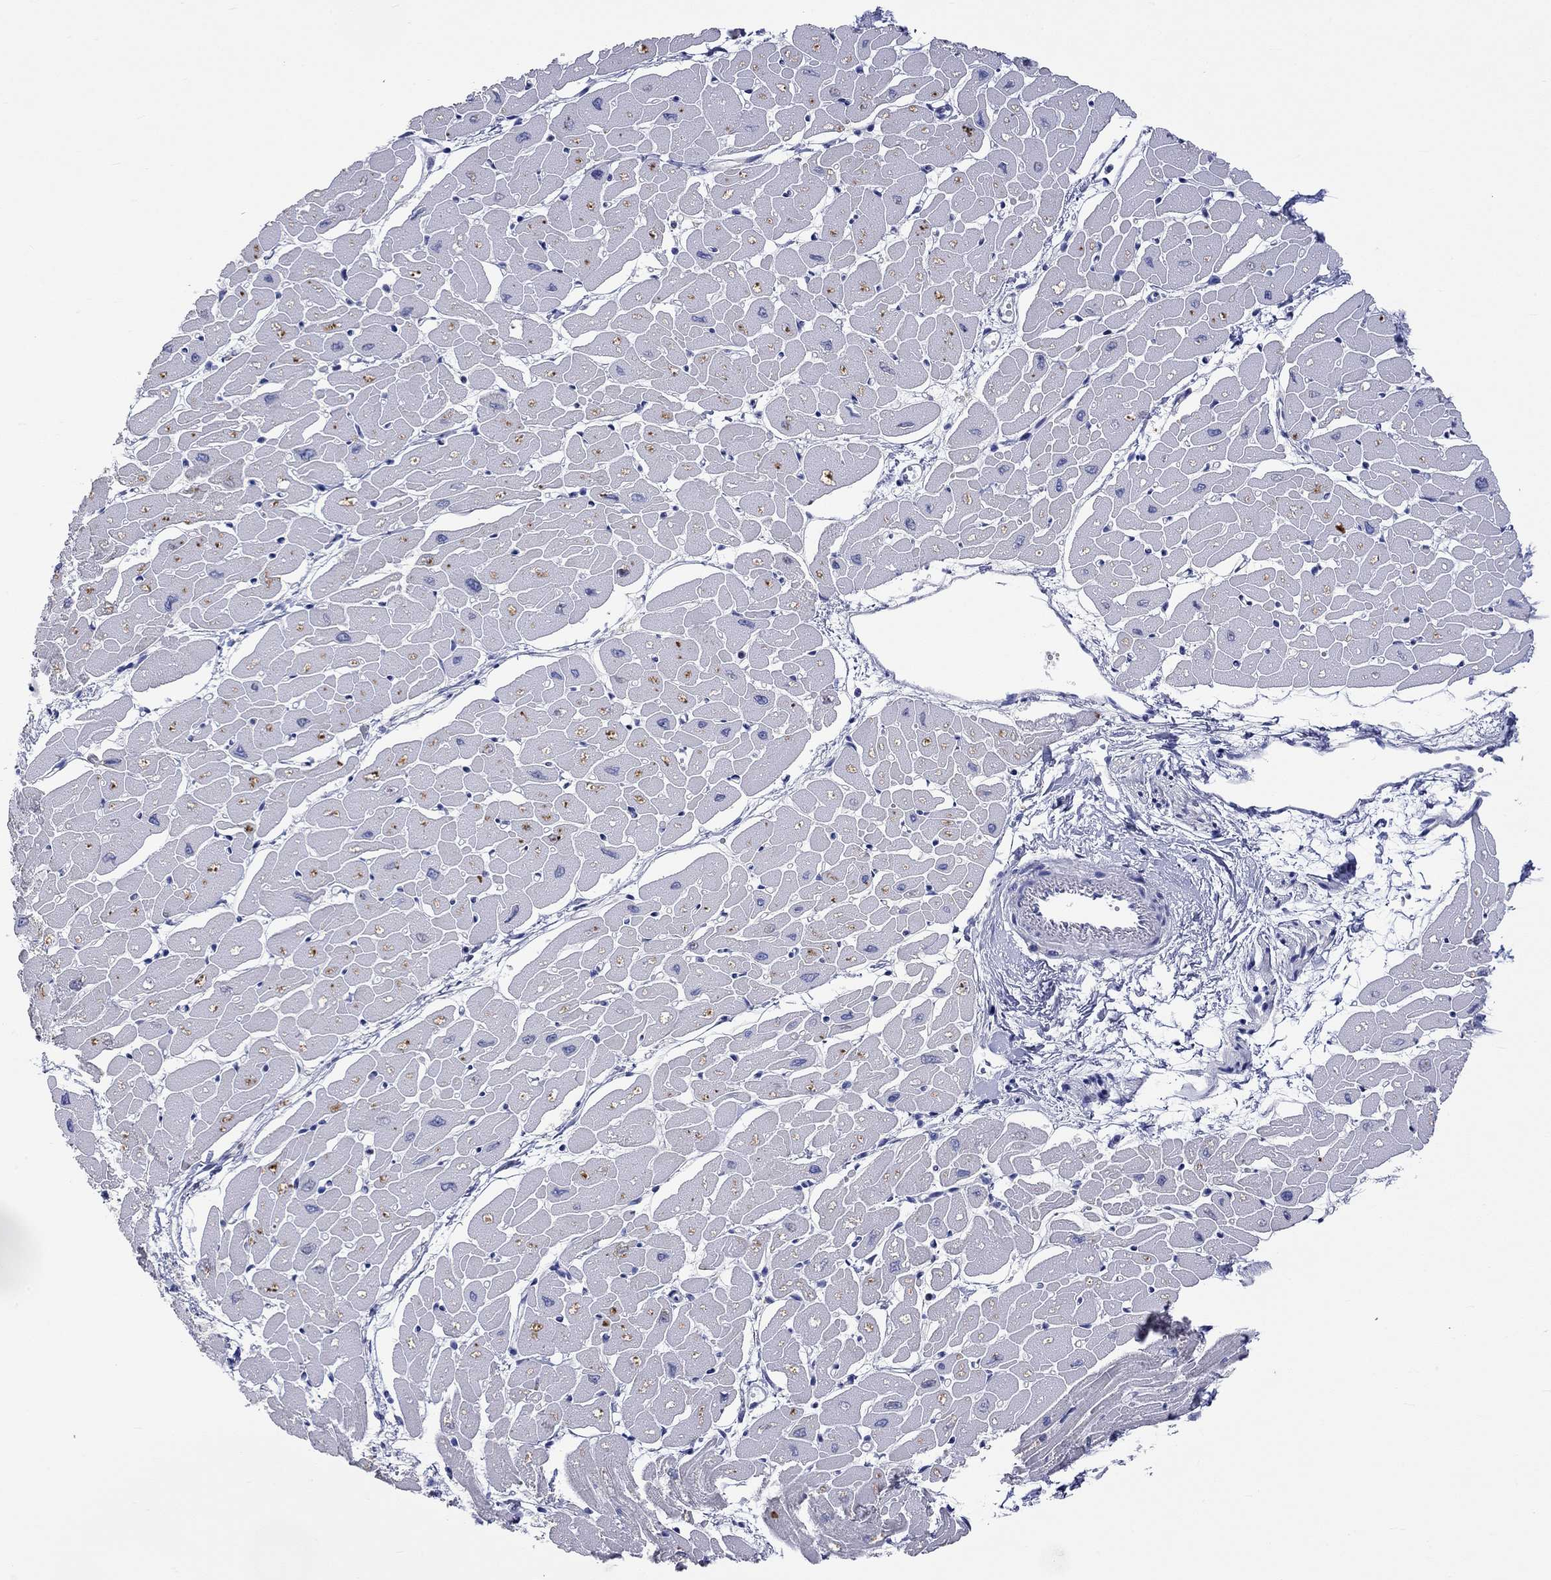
{"staining": {"intensity": "negative", "quantity": "none", "location": "none"}, "tissue": "heart muscle", "cell_type": "Cardiomyocytes", "image_type": "normal", "snomed": [{"axis": "morphology", "description": "Normal tissue, NOS"}, {"axis": "topography", "description": "Heart"}], "caption": "Heart muscle was stained to show a protein in brown. There is no significant positivity in cardiomyocytes. Brightfield microscopy of immunohistochemistry (IHC) stained with DAB (3,3'-diaminobenzidine) (brown) and hematoxylin (blue), captured at high magnification.", "gene": "LRFN4", "patient": {"sex": "male", "age": 57}}